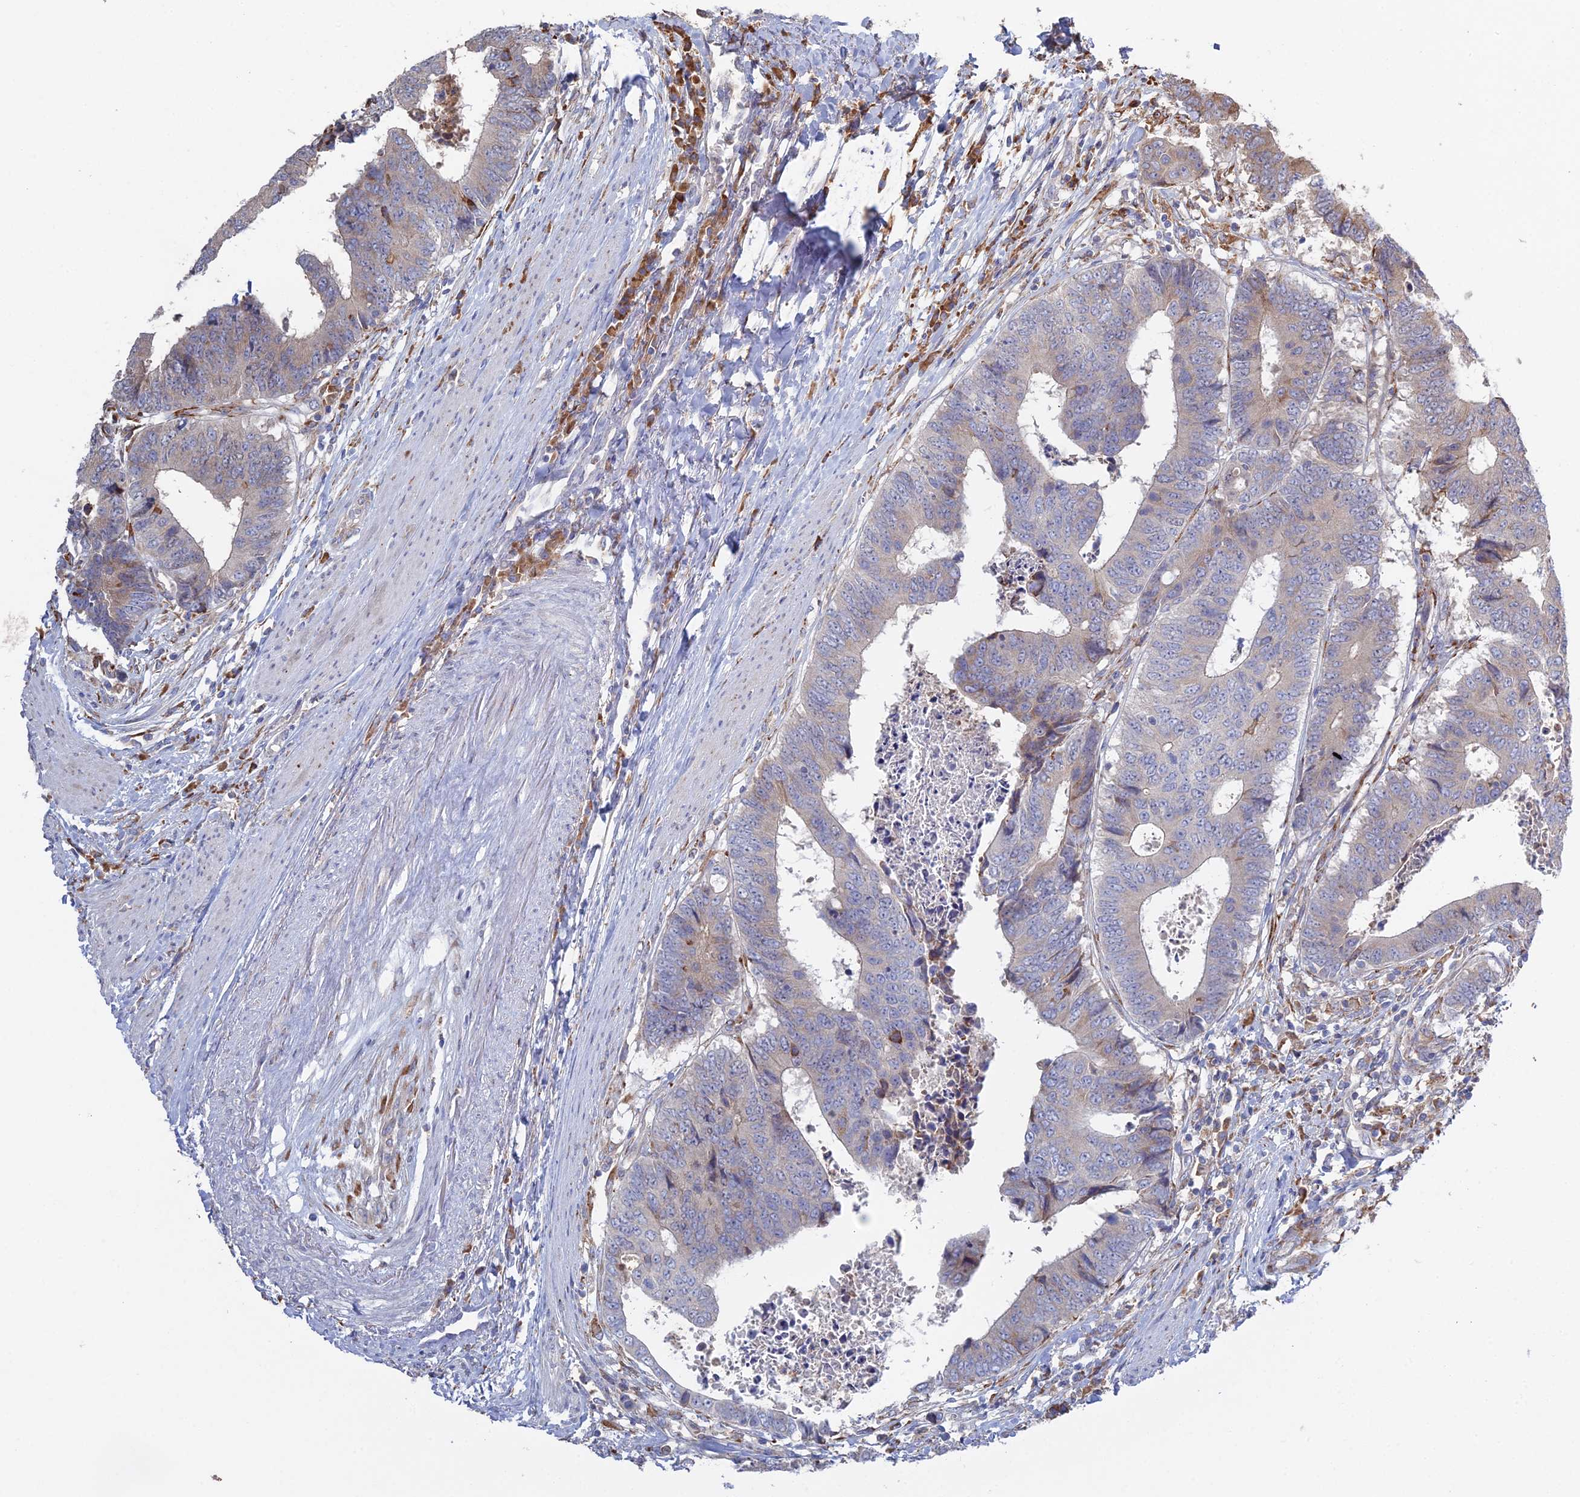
{"staining": {"intensity": "negative", "quantity": "none", "location": "none"}, "tissue": "colorectal cancer", "cell_type": "Tumor cells", "image_type": "cancer", "snomed": [{"axis": "morphology", "description": "Adenocarcinoma, NOS"}, {"axis": "topography", "description": "Rectum"}], "caption": "Immunohistochemistry (IHC) photomicrograph of neoplastic tissue: human adenocarcinoma (colorectal) stained with DAB displays no significant protein expression in tumor cells.", "gene": "TRAPPC6A", "patient": {"sex": "male", "age": 84}}